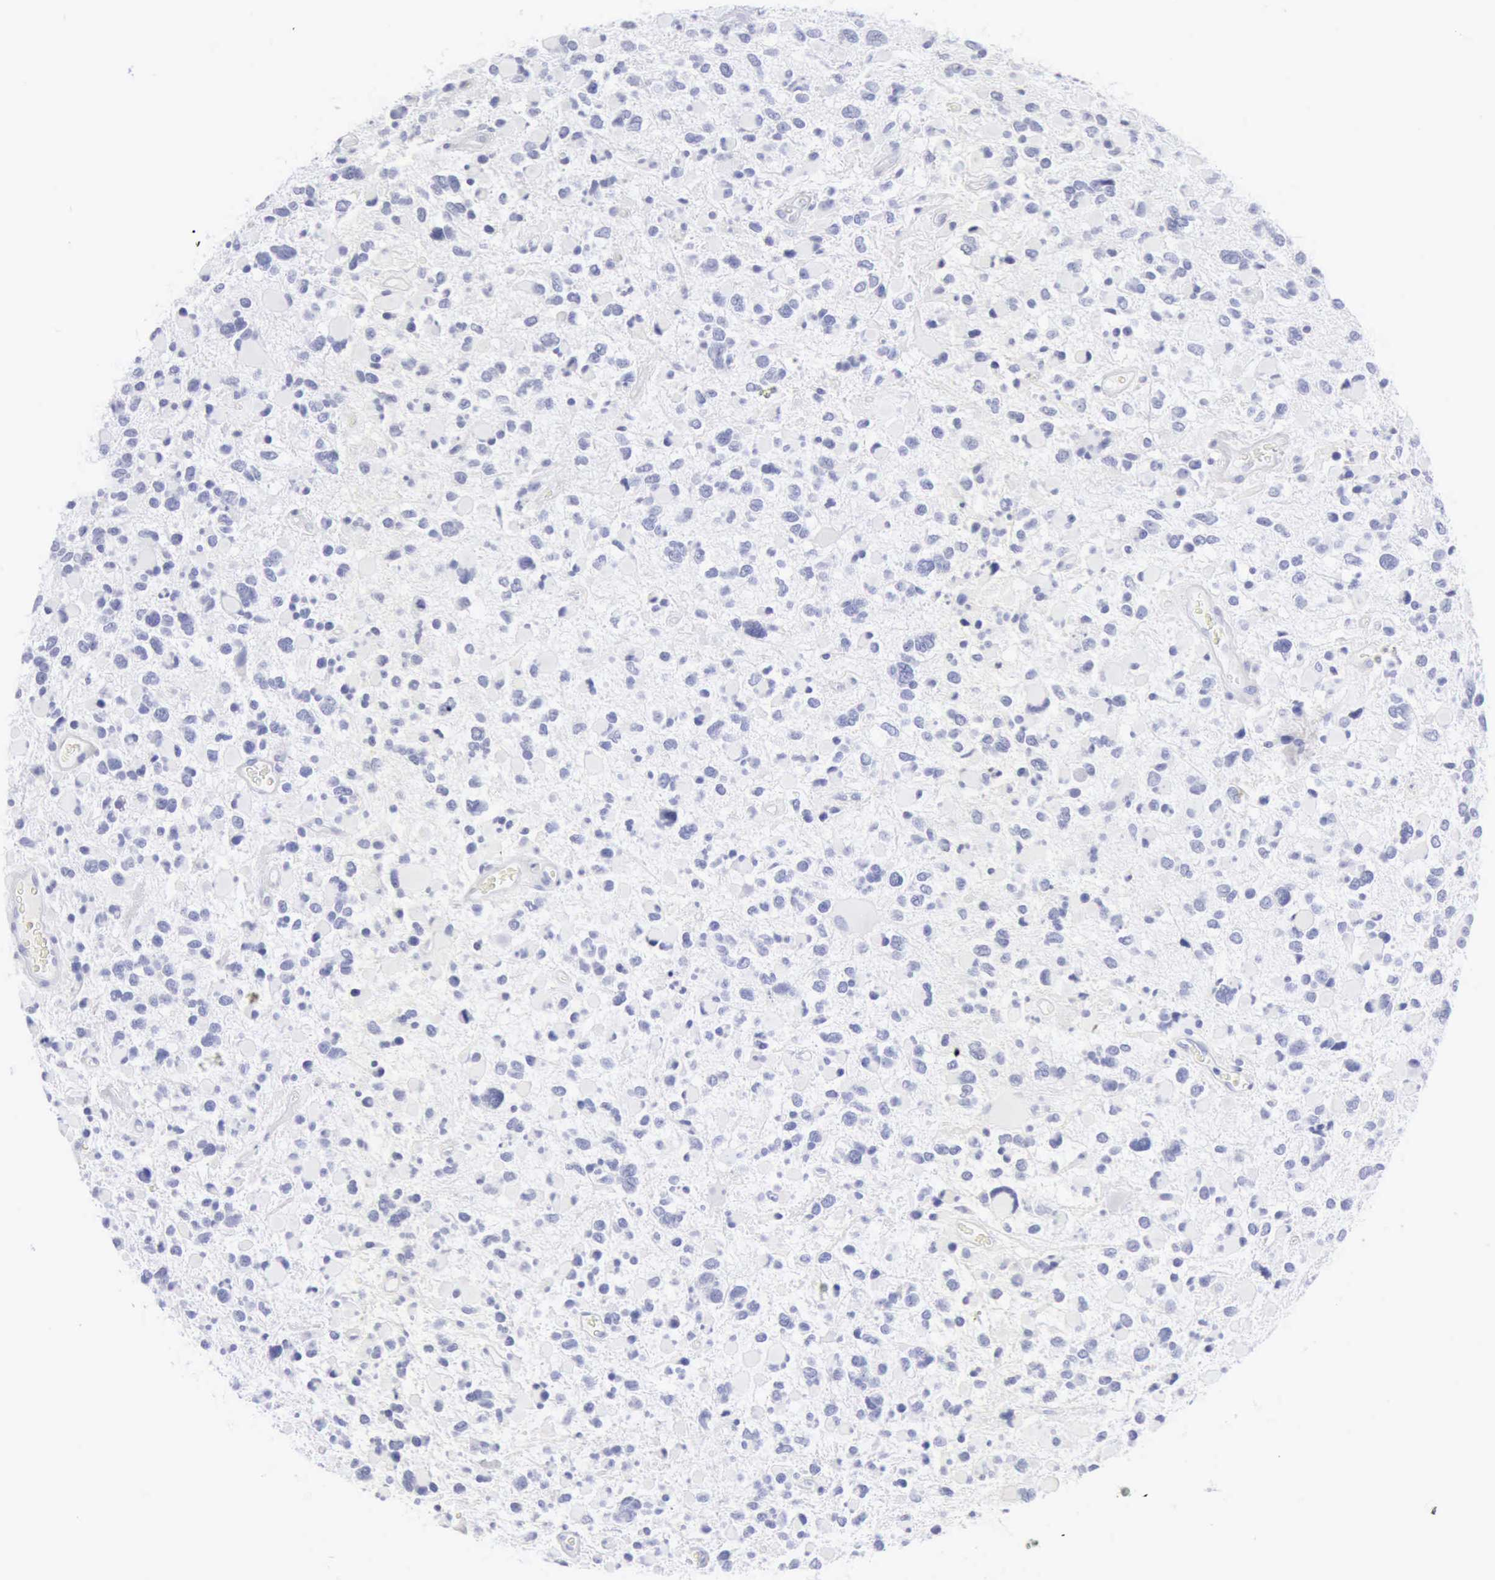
{"staining": {"intensity": "negative", "quantity": "none", "location": "none"}, "tissue": "glioma", "cell_type": "Tumor cells", "image_type": "cancer", "snomed": [{"axis": "morphology", "description": "Glioma, malignant, High grade"}, {"axis": "topography", "description": "Brain"}], "caption": "This is an immunohistochemistry (IHC) image of human glioma. There is no positivity in tumor cells.", "gene": "KRT5", "patient": {"sex": "female", "age": 37}}